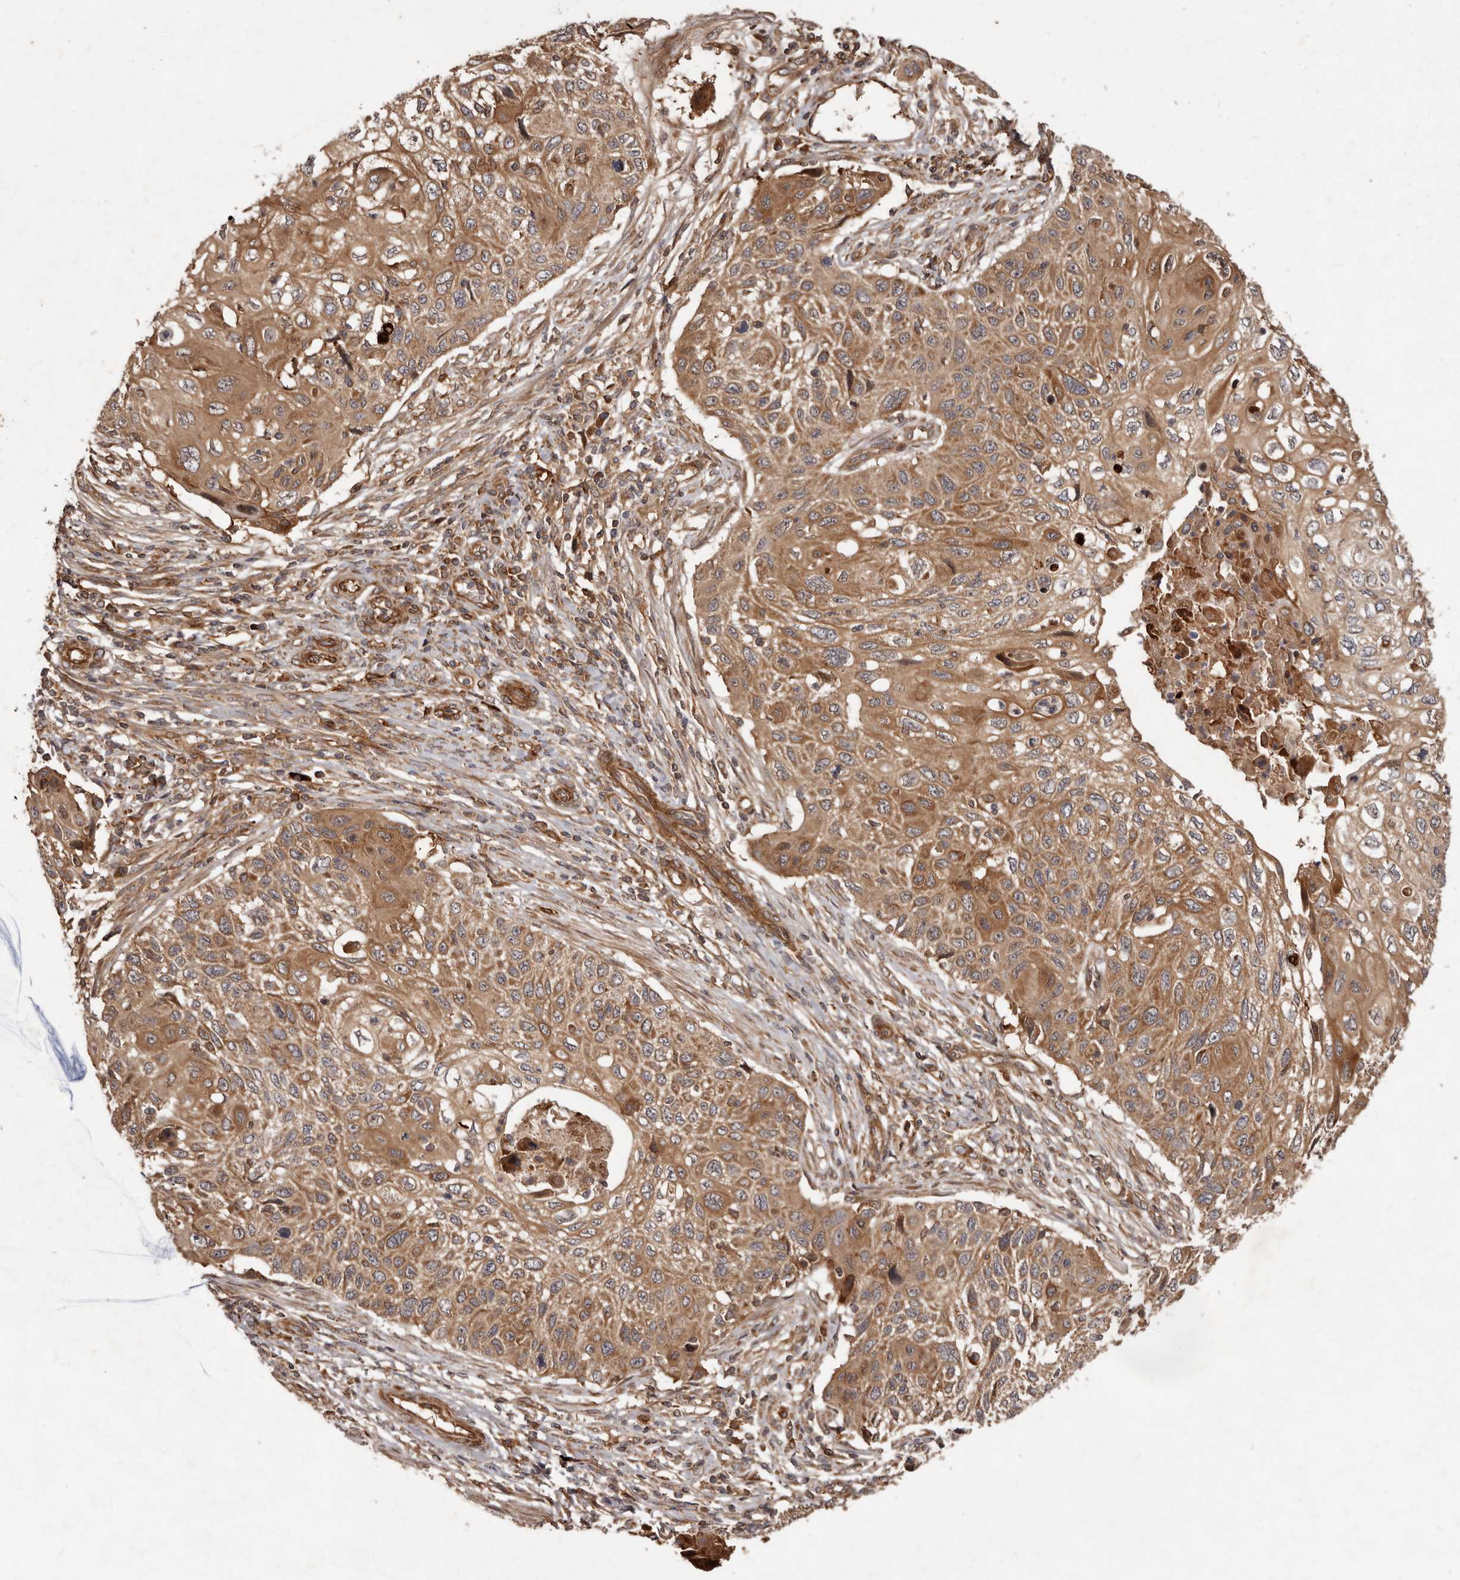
{"staining": {"intensity": "moderate", "quantity": ">75%", "location": "cytoplasmic/membranous"}, "tissue": "cervical cancer", "cell_type": "Tumor cells", "image_type": "cancer", "snomed": [{"axis": "morphology", "description": "Squamous cell carcinoma, NOS"}, {"axis": "topography", "description": "Cervix"}], "caption": "Protein analysis of cervical cancer tissue demonstrates moderate cytoplasmic/membranous positivity in about >75% of tumor cells. The staining is performed using DAB brown chromogen to label protein expression. The nuclei are counter-stained blue using hematoxylin.", "gene": "STK36", "patient": {"sex": "female", "age": 70}}